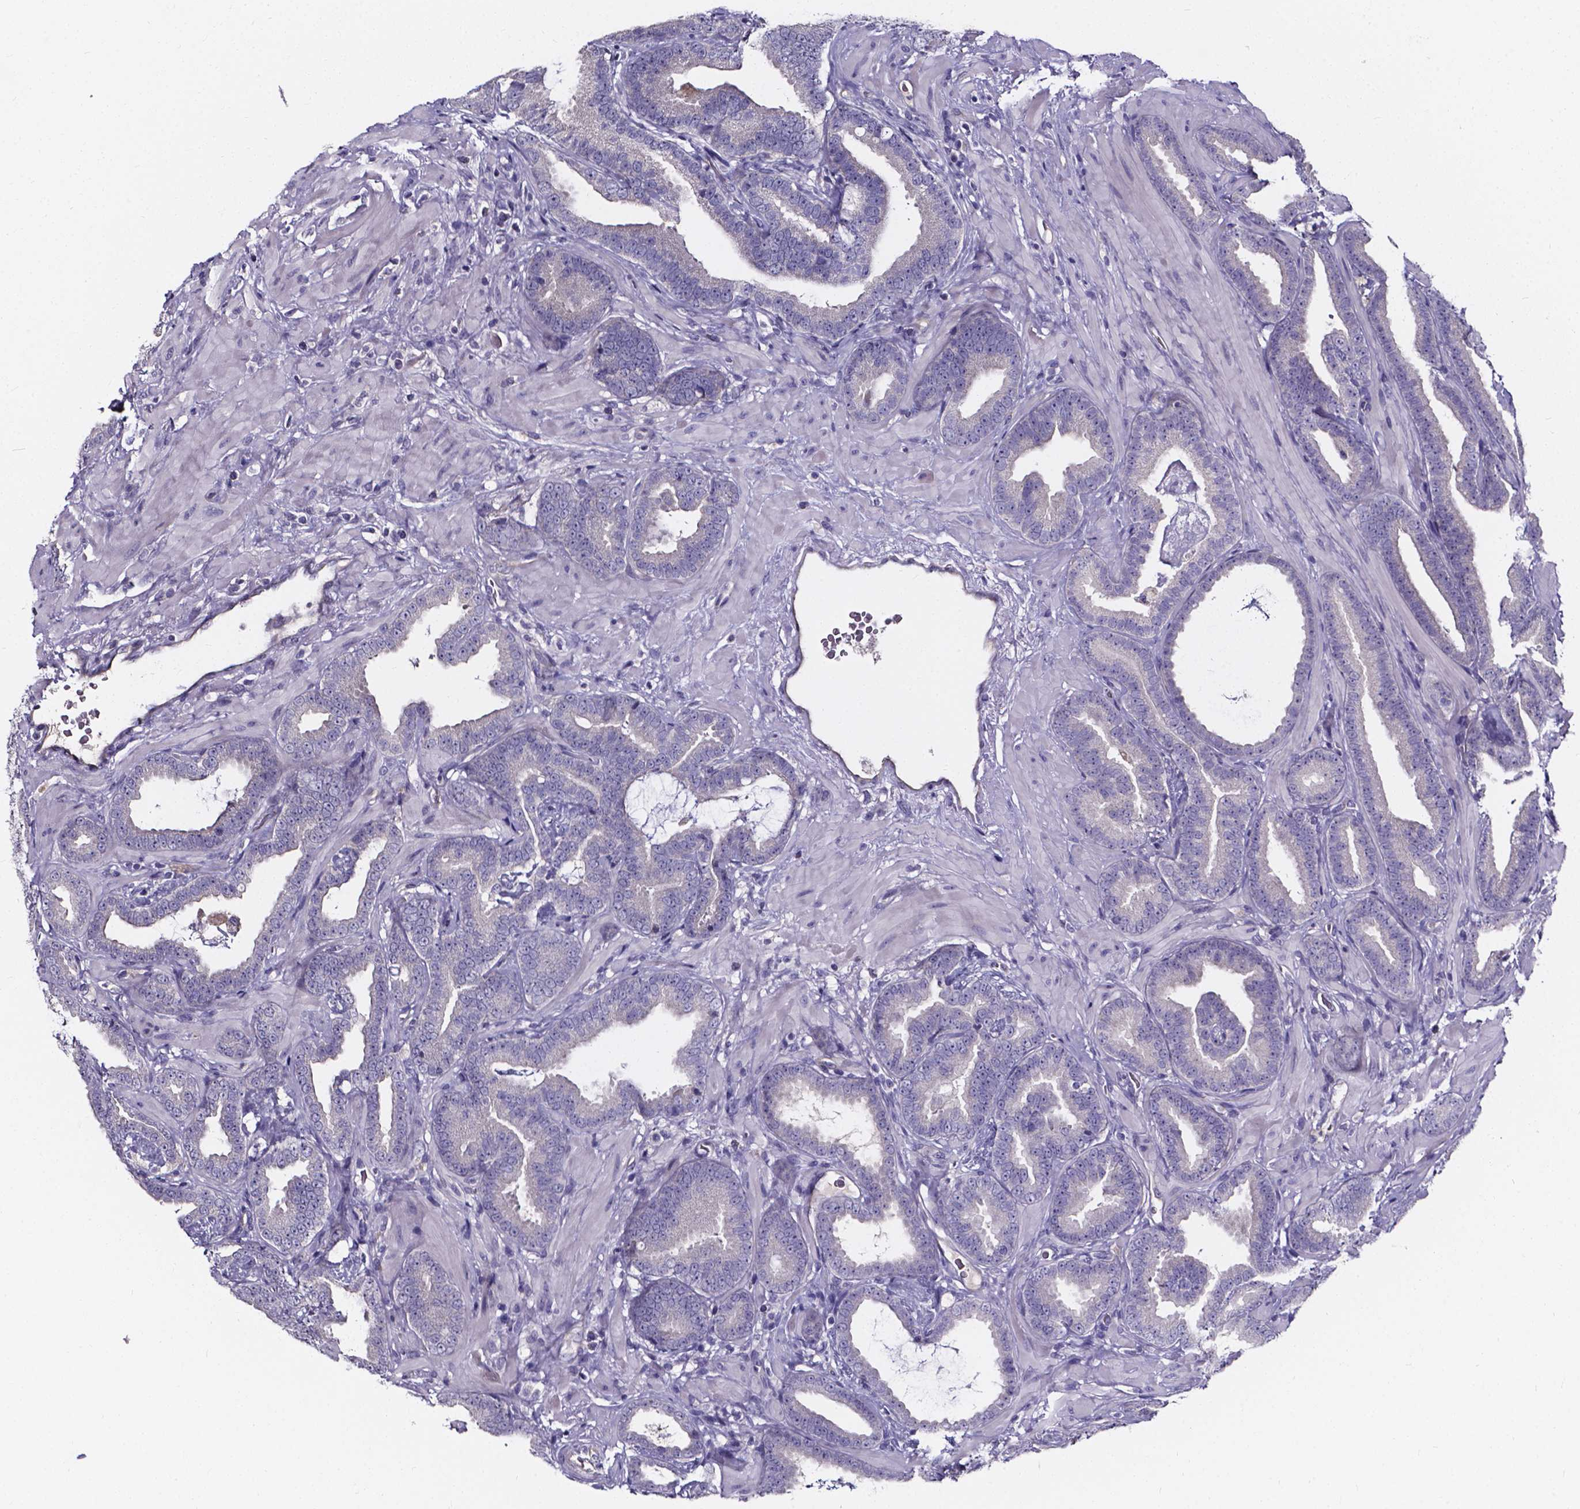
{"staining": {"intensity": "negative", "quantity": "none", "location": "none"}, "tissue": "prostate cancer", "cell_type": "Tumor cells", "image_type": "cancer", "snomed": [{"axis": "morphology", "description": "Adenocarcinoma, Low grade"}, {"axis": "topography", "description": "Prostate"}], "caption": "Immunohistochemistry image of neoplastic tissue: low-grade adenocarcinoma (prostate) stained with DAB displays no significant protein expression in tumor cells.", "gene": "CACNG8", "patient": {"sex": "male", "age": 63}}